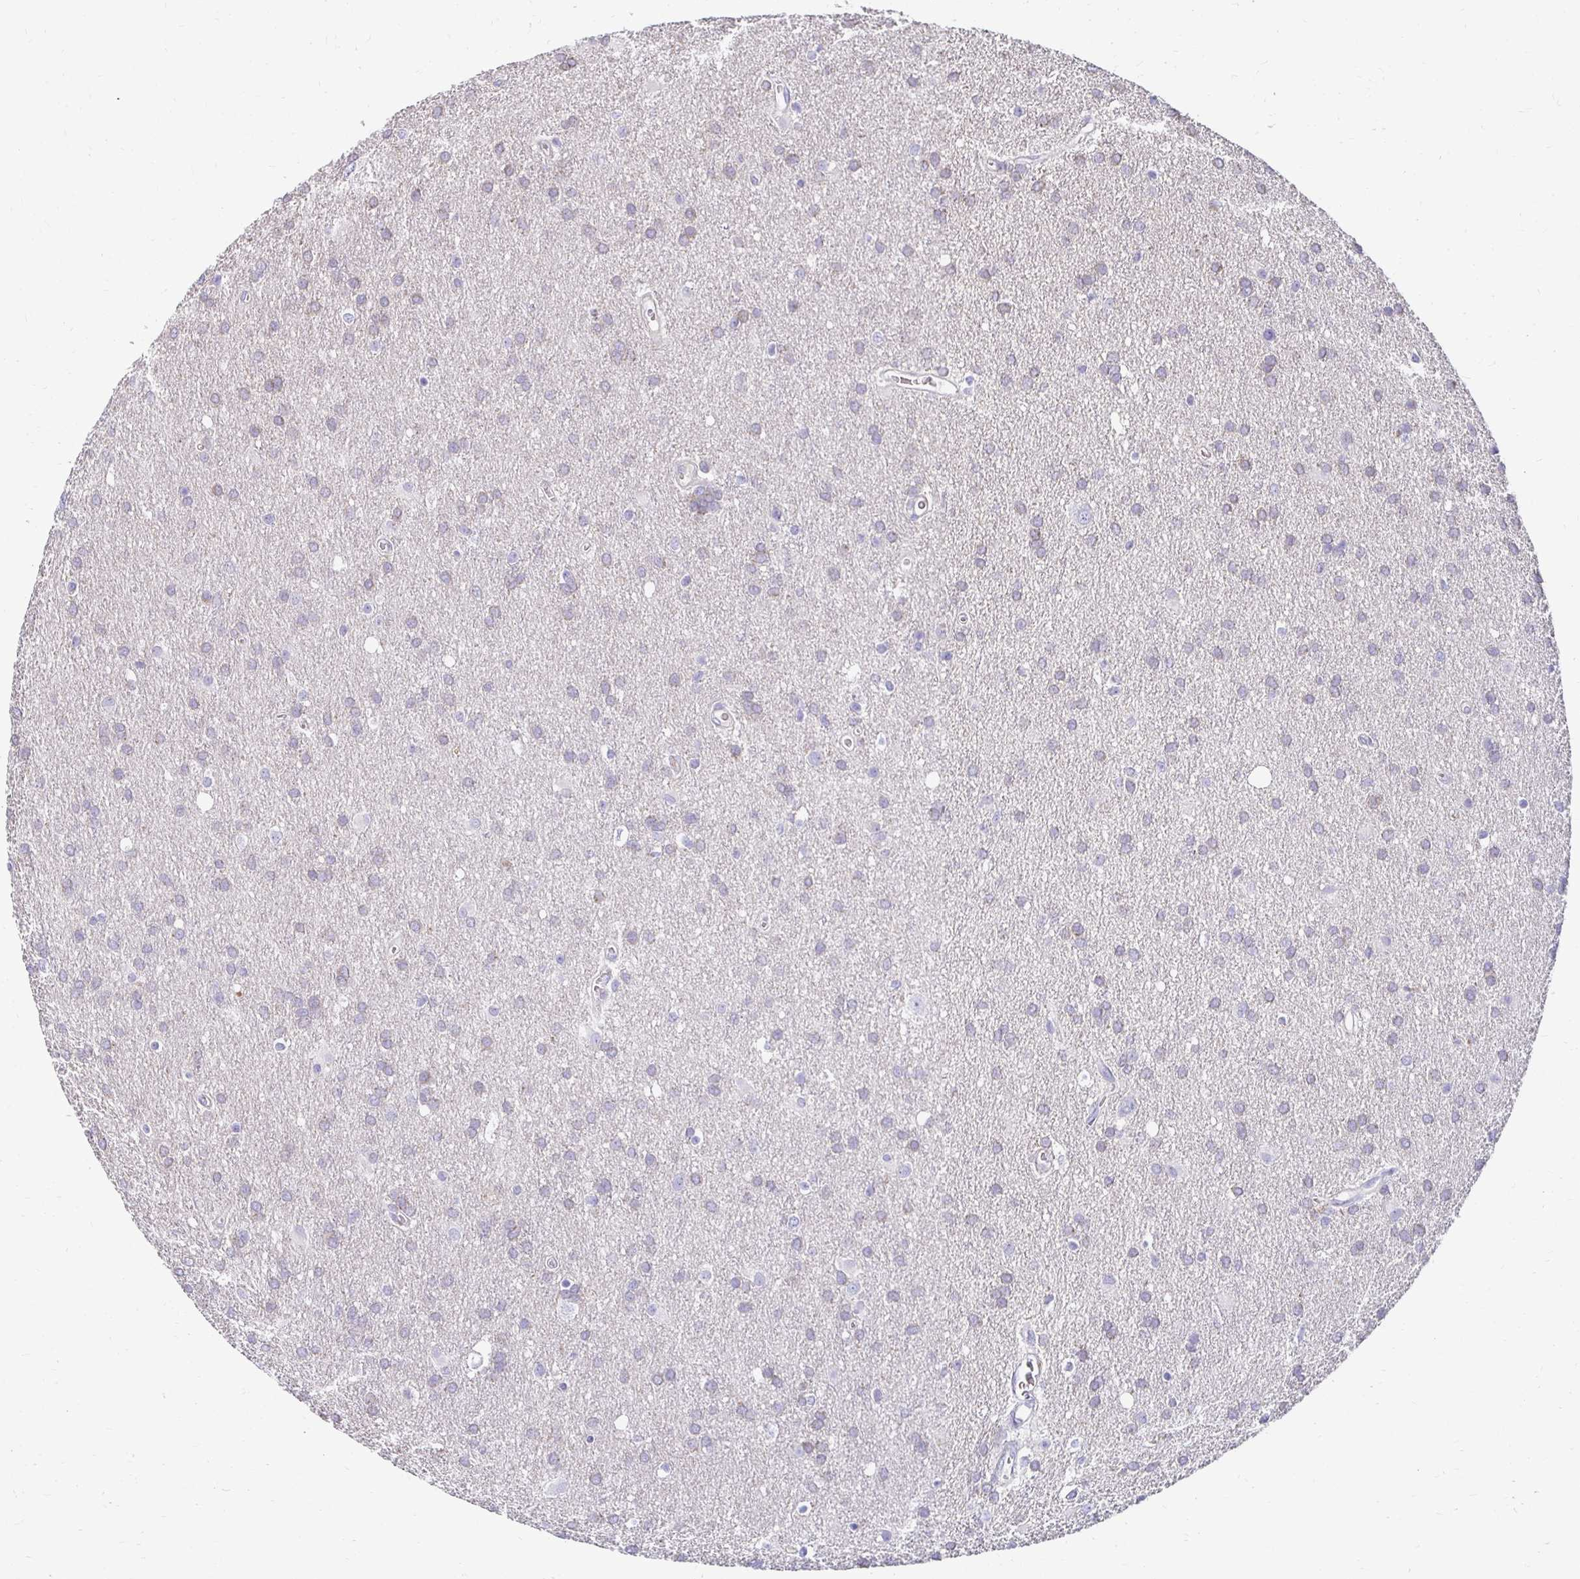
{"staining": {"intensity": "negative", "quantity": "none", "location": "none"}, "tissue": "glioma", "cell_type": "Tumor cells", "image_type": "cancer", "snomed": [{"axis": "morphology", "description": "Glioma, malignant, Low grade"}, {"axis": "topography", "description": "Brain"}], "caption": "The micrograph shows no staining of tumor cells in glioma.", "gene": "AKAP6", "patient": {"sex": "male", "age": 66}}